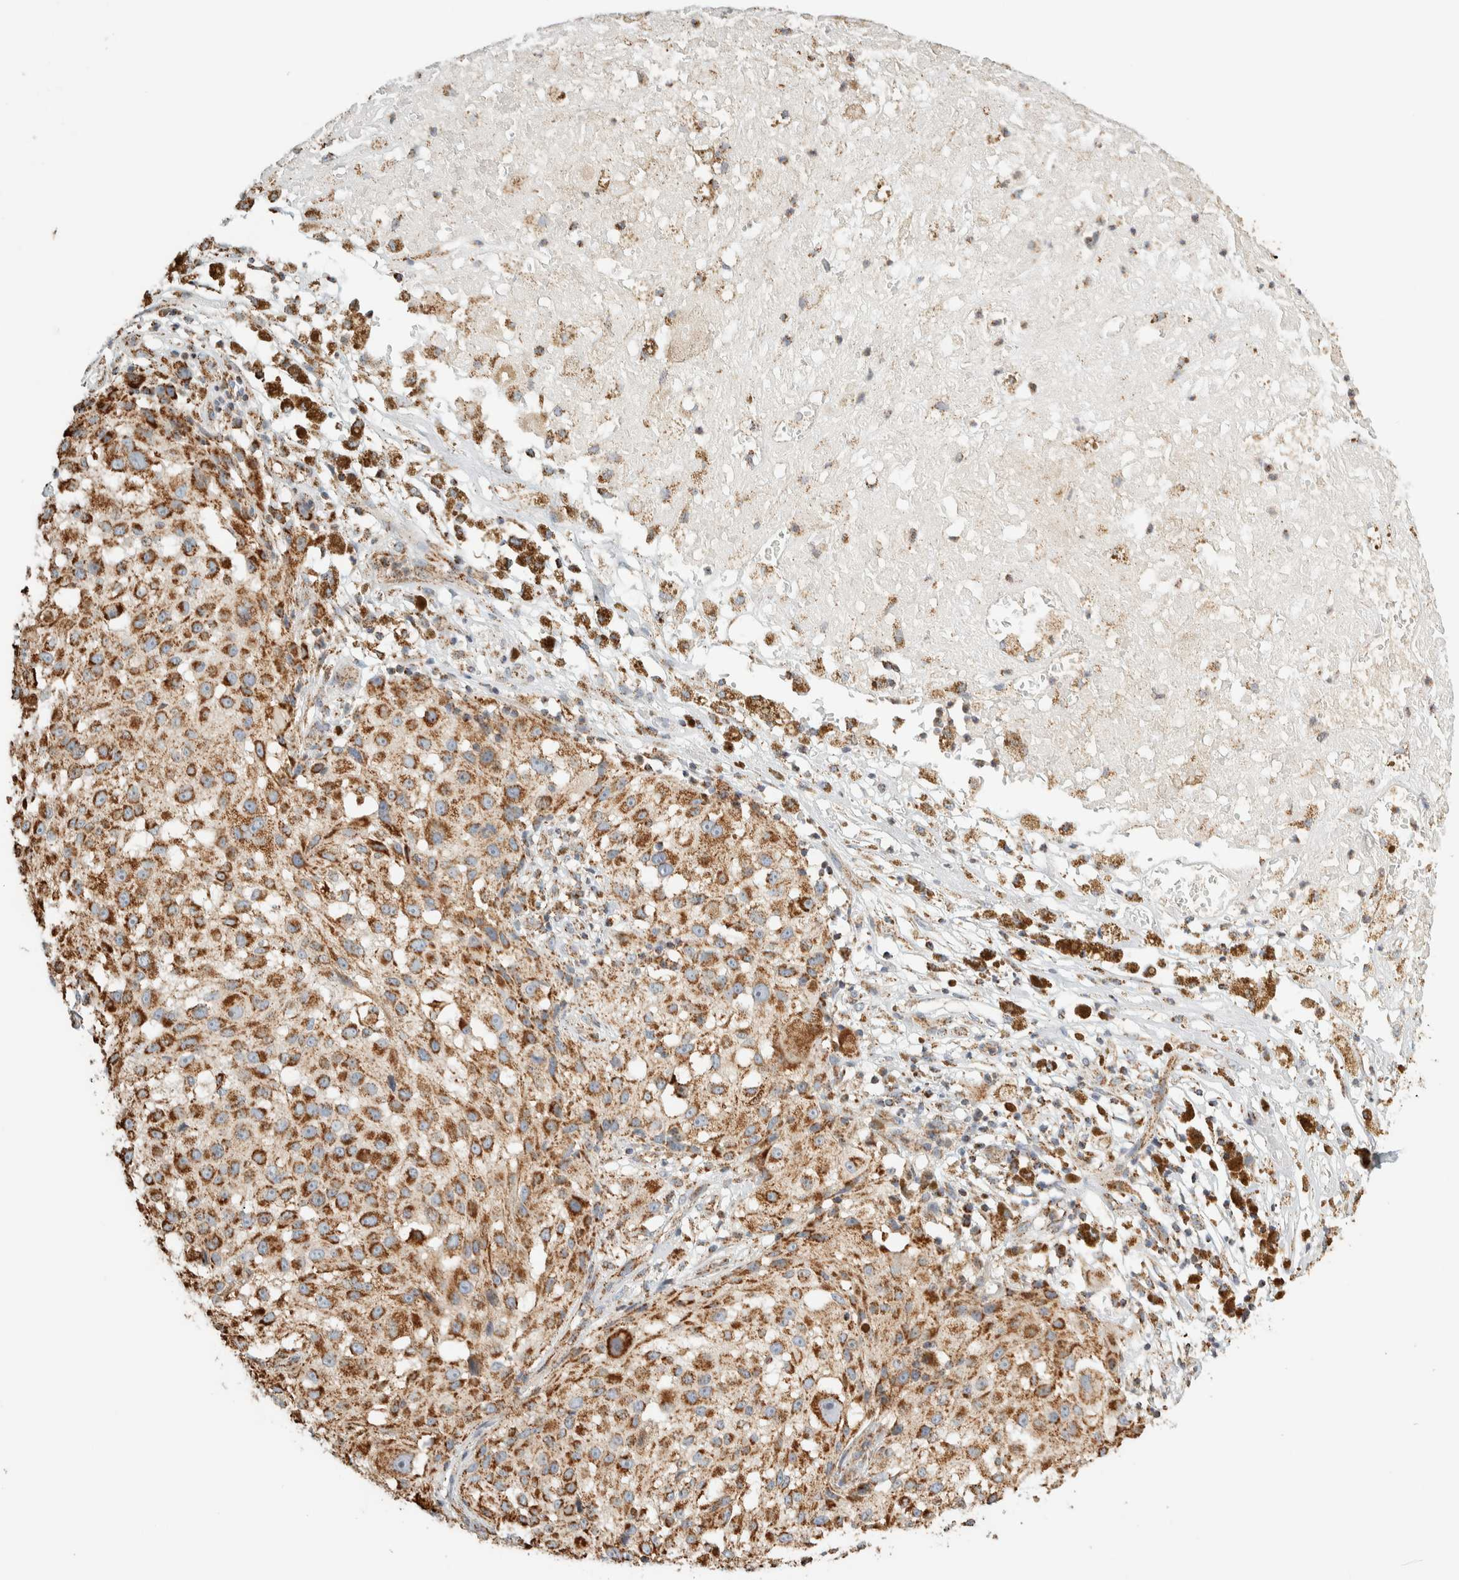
{"staining": {"intensity": "moderate", "quantity": ">75%", "location": "cytoplasmic/membranous"}, "tissue": "melanoma", "cell_type": "Tumor cells", "image_type": "cancer", "snomed": [{"axis": "morphology", "description": "Necrosis, NOS"}, {"axis": "morphology", "description": "Malignant melanoma, NOS"}, {"axis": "topography", "description": "Skin"}], "caption": "Immunohistochemistry histopathology image of human melanoma stained for a protein (brown), which shows medium levels of moderate cytoplasmic/membranous positivity in approximately >75% of tumor cells.", "gene": "ZNF454", "patient": {"sex": "female", "age": 87}}